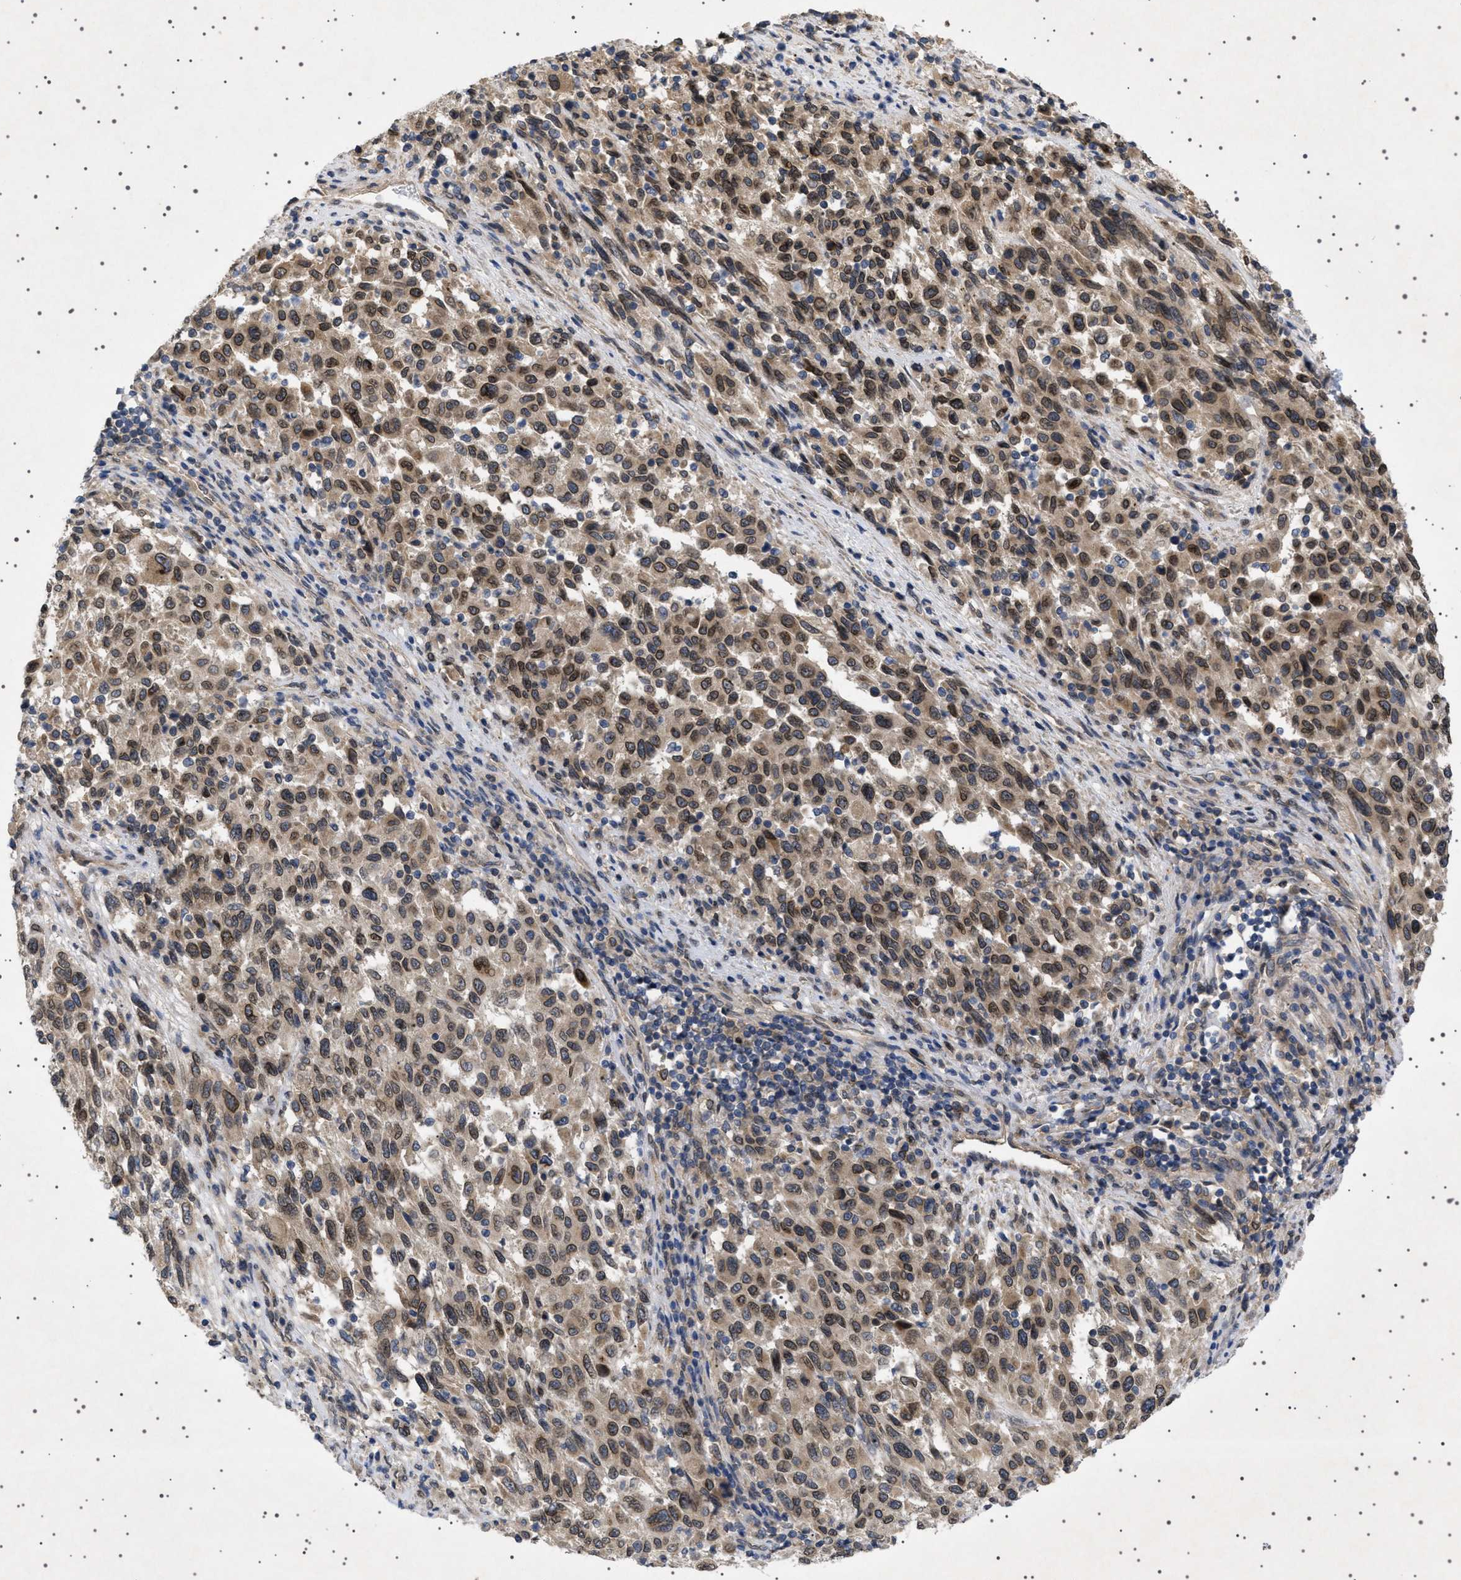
{"staining": {"intensity": "moderate", "quantity": ">75%", "location": "cytoplasmic/membranous,nuclear"}, "tissue": "melanoma", "cell_type": "Tumor cells", "image_type": "cancer", "snomed": [{"axis": "morphology", "description": "Malignant melanoma, Metastatic site"}, {"axis": "topography", "description": "Lymph node"}], "caption": "There is medium levels of moderate cytoplasmic/membranous and nuclear expression in tumor cells of melanoma, as demonstrated by immunohistochemical staining (brown color).", "gene": "NUP93", "patient": {"sex": "male", "age": 61}}